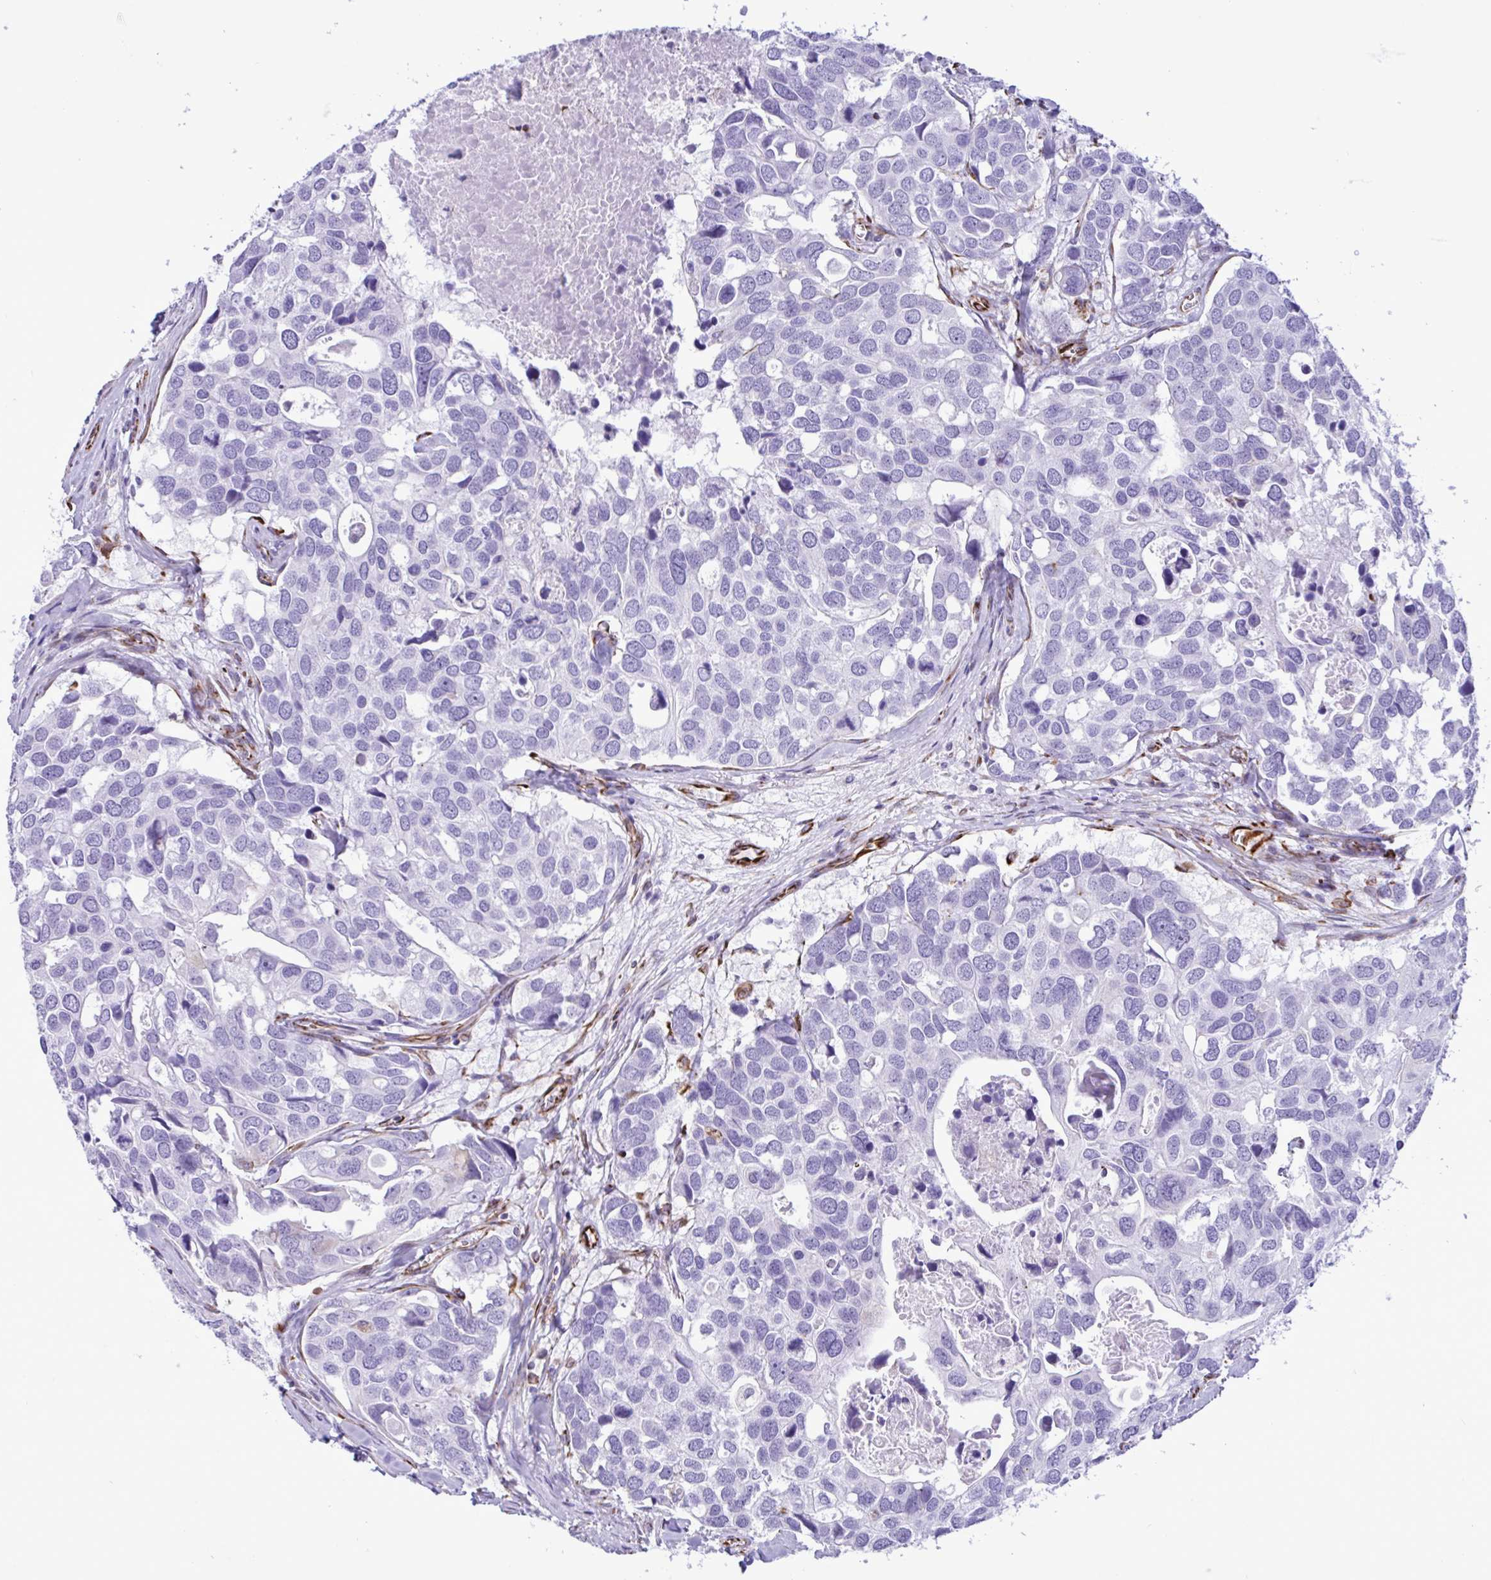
{"staining": {"intensity": "negative", "quantity": "none", "location": "none"}, "tissue": "breast cancer", "cell_type": "Tumor cells", "image_type": "cancer", "snomed": [{"axis": "morphology", "description": "Duct carcinoma"}, {"axis": "topography", "description": "Breast"}], "caption": "Tumor cells are negative for protein expression in human breast cancer (infiltrating ductal carcinoma). (Immunohistochemistry, brightfield microscopy, high magnification).", "gene": "SMAD5", "patient": {"sex": "female", "age": 83}}